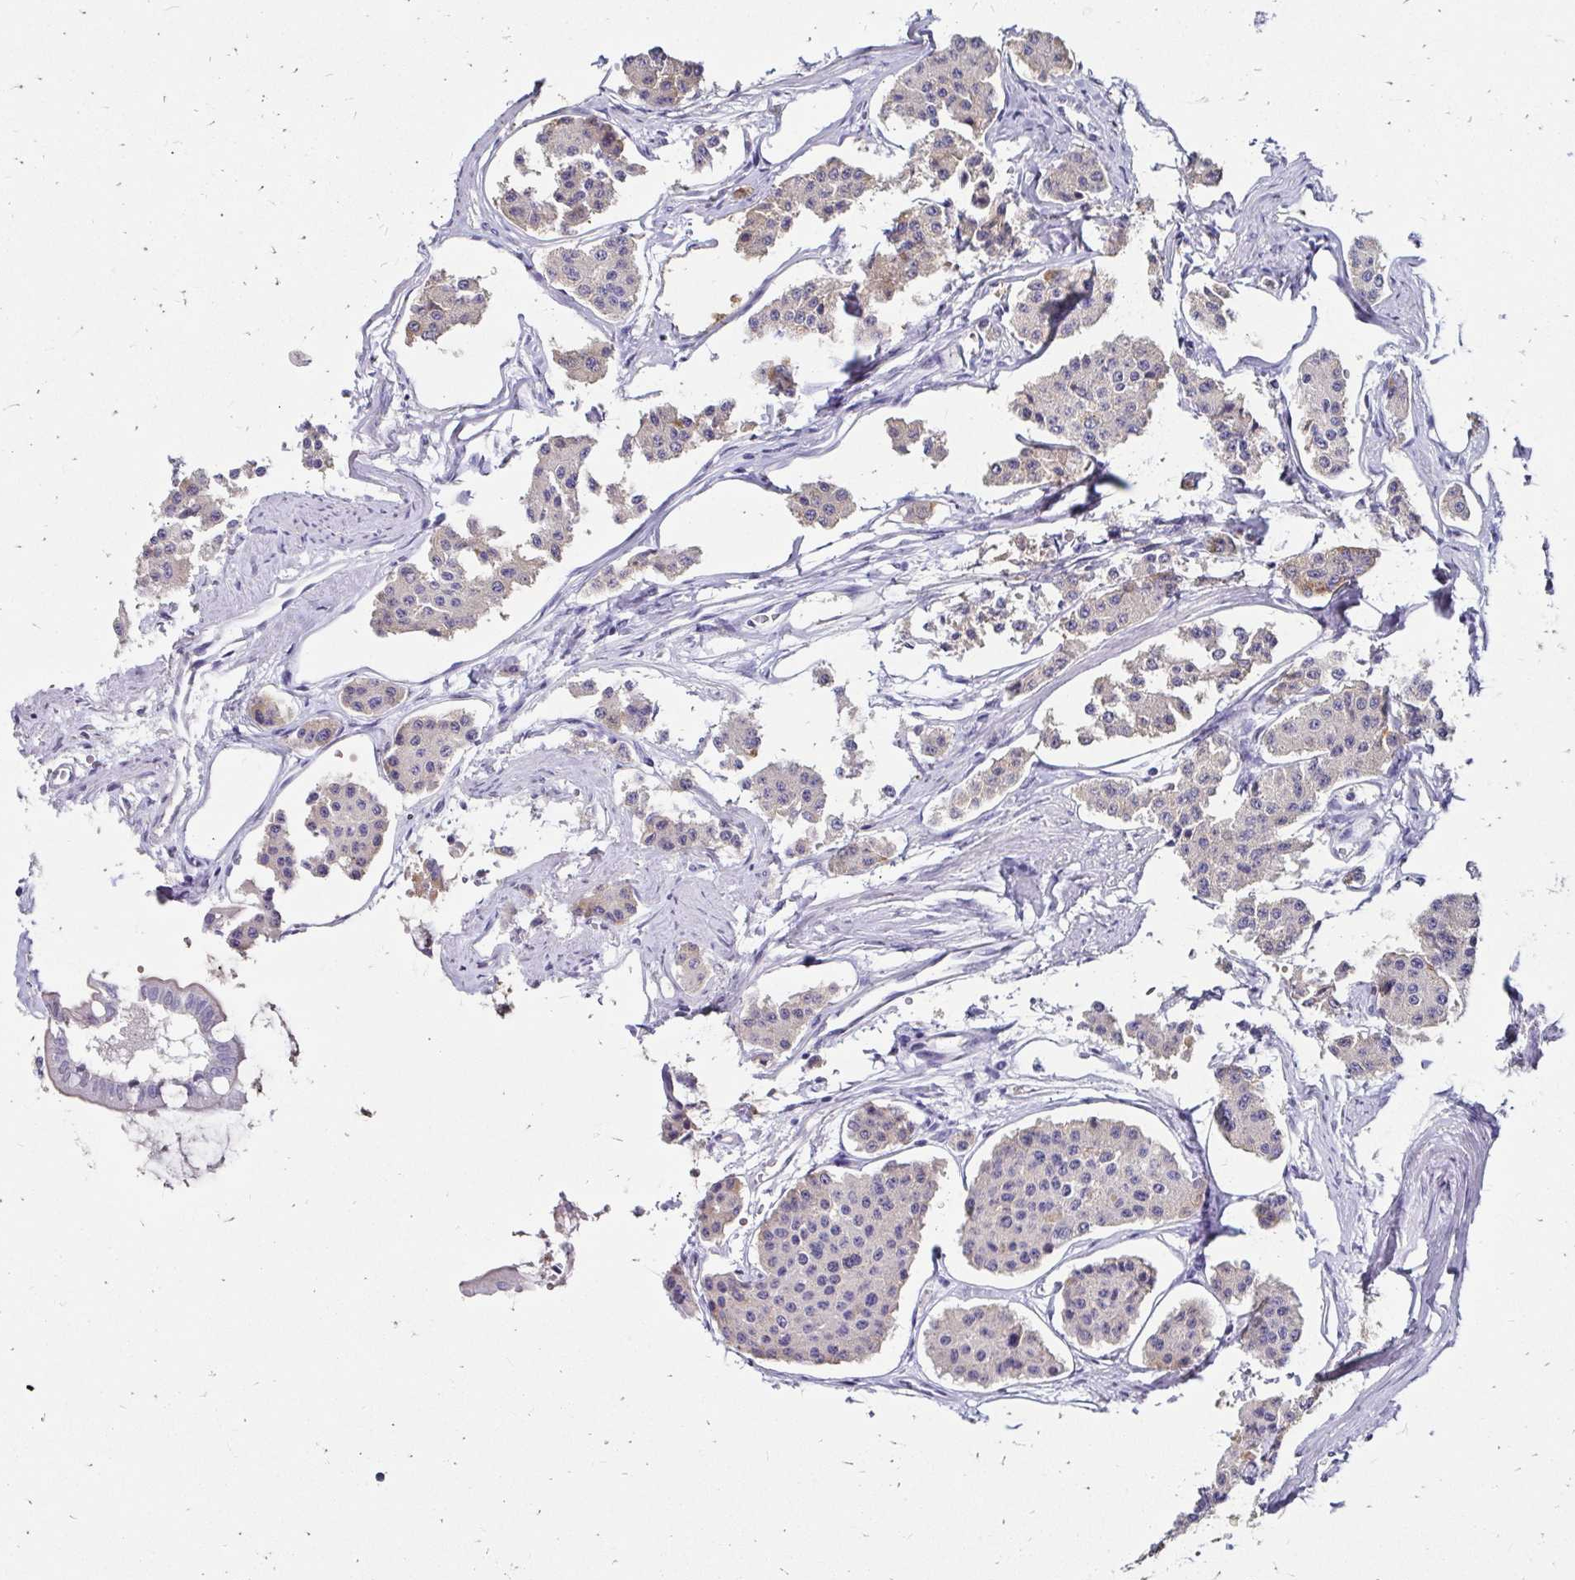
{"staining": {"intensity": "weak", "quantity": "<25%", "location": "cytoplasmic/membranous"}, "tissue": "carcinoid", "cell_type": "Tumor cells", "image_type": "cancer", "snomed": [{"axis": "morphology", "description": "Carcinoid, malignant, NOS"}, {"axis": "topography", "description": "Small intestine"}], "caption": "There is no significant positivity in tumor cells of carcinoid. (DAB immunohistochemistry visualized using brightfield microscopy, high magnification).", "gene": "SCG3", "patient": {"sex": "female", "age": 65}}